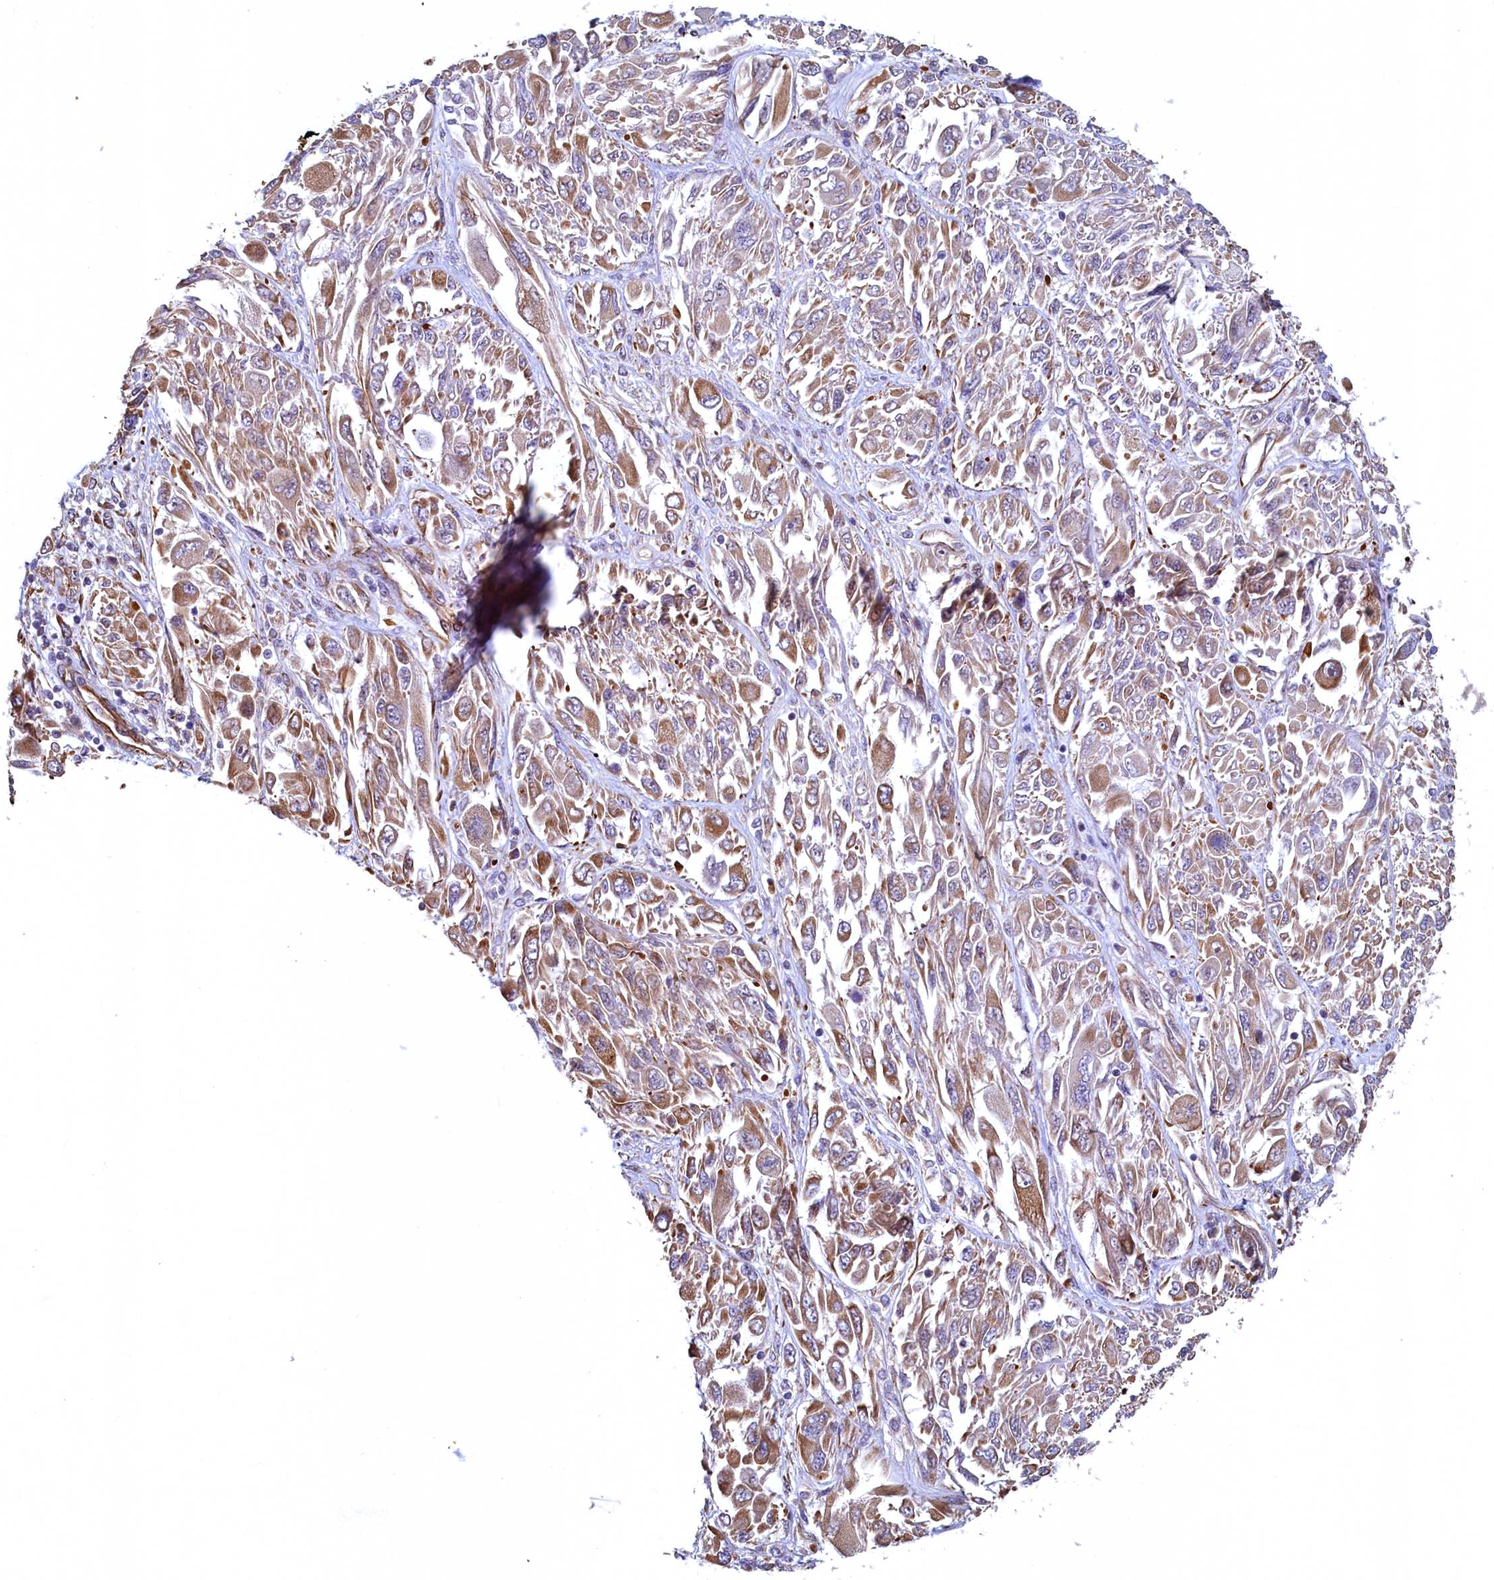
{"staining": {"intensity": "moderate", "quantity": ">75%", "location": "cytoplasmic/membranous"}, "tissue": "melanoma", "cell_type": "Tumor cells", "image_type": "cancer", "snomed": [{"axis": "morphology", "description": "Malignant melanoma, NOS"}, {"axis": "topography", "description": "Skin"}], "caption": "DAB immunohistochemical staining of melanoma exhibits moderate cytoplasmic/membranous protein expression in about >75% of tumor cells.", "gene": "LRRC57", "patient": {"sex": "female", "age": 91}}